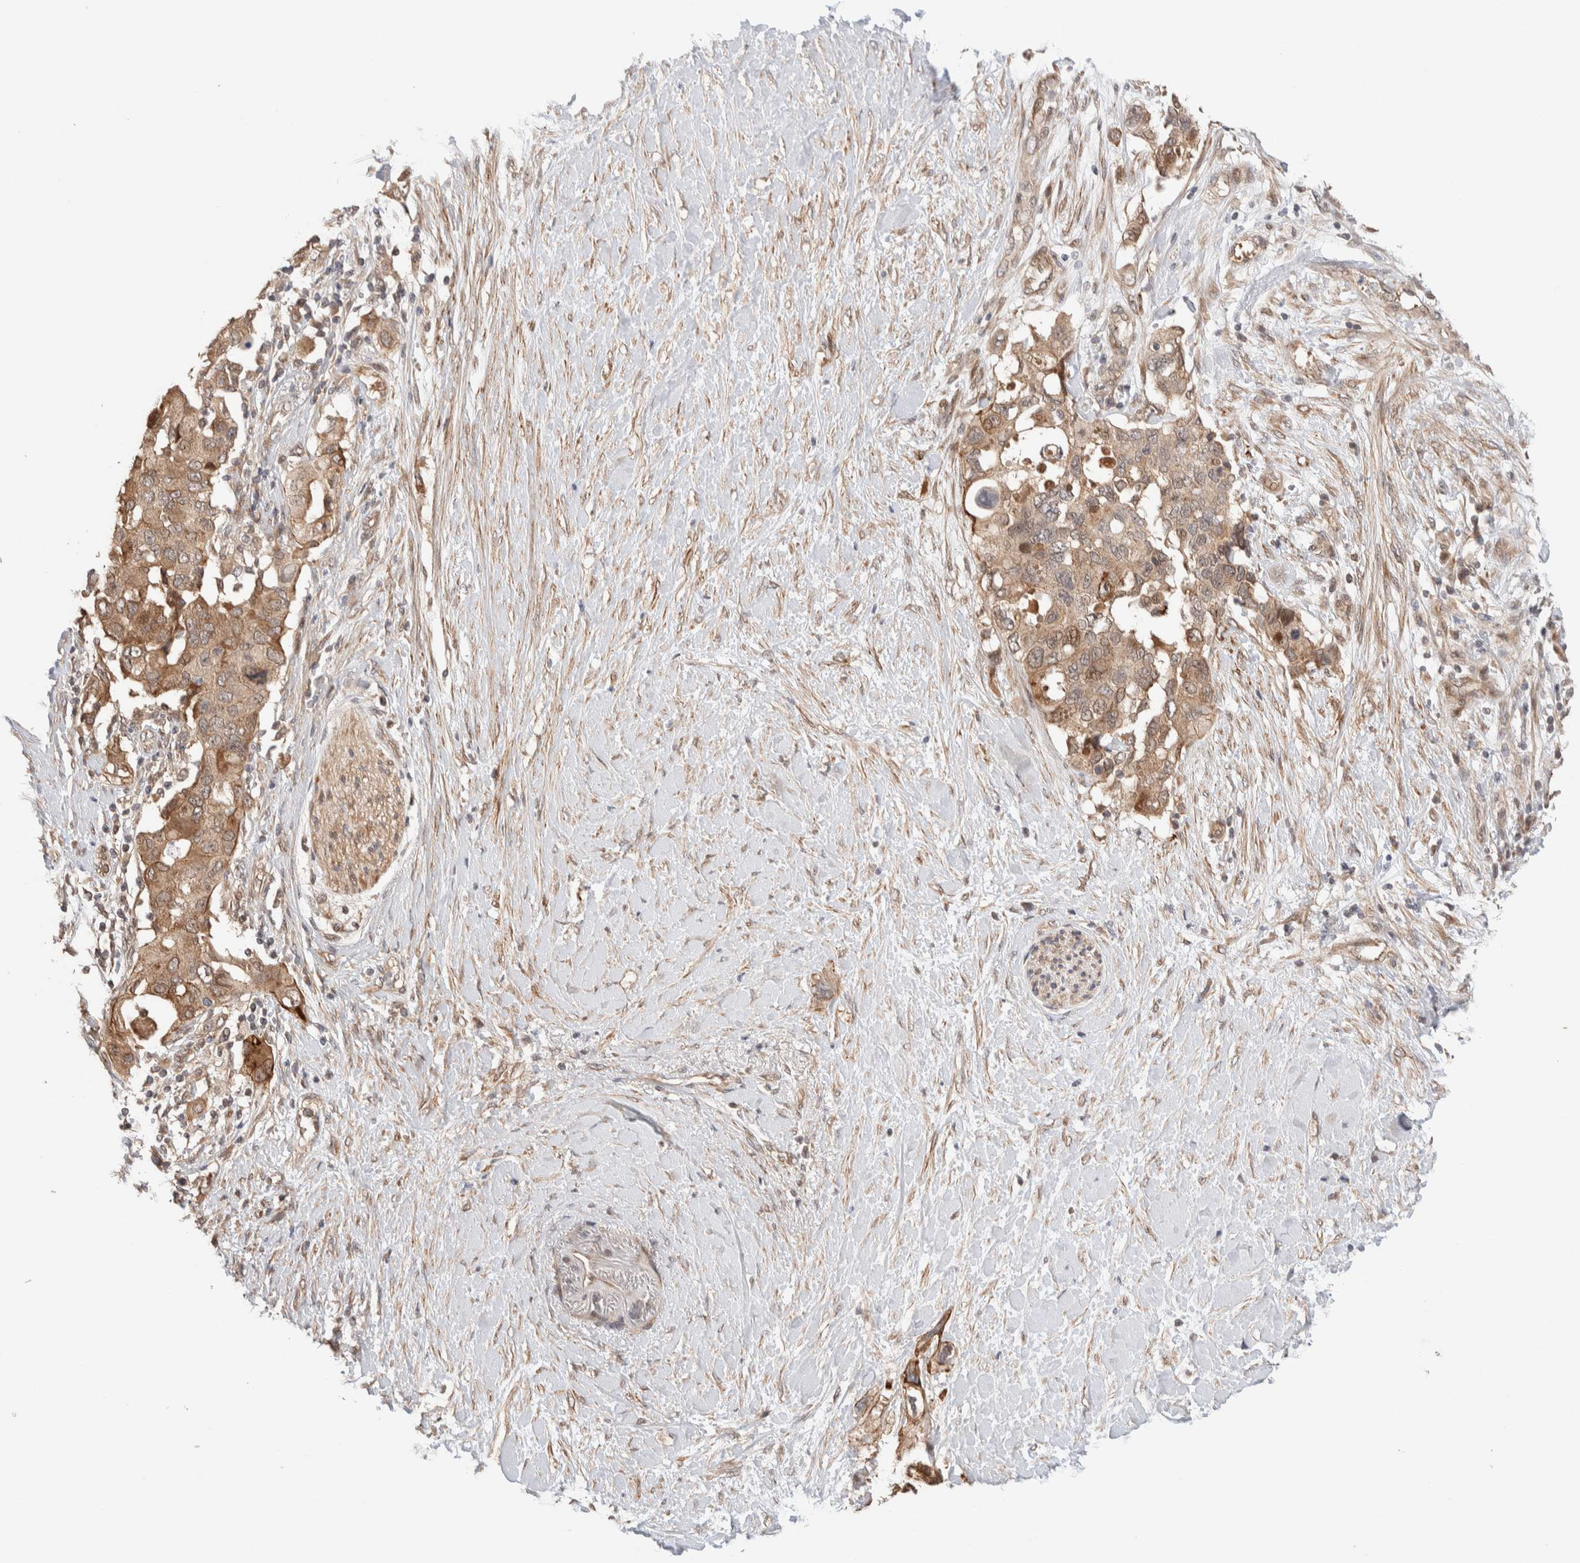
{"staining": {"intensity": "moderate", "quantity": ">75%", "location": "cytoplasmic/membranous,nuclear"}, "tissue": "pancreatic cancer", "cell_type": "Tumor cells", "image_type": "cancer", "snomed": [{"axis": "morphology", "description": "Adenocarcinoma, NOS"}, {"axis": "topography", "description": "Pancreas"}], "caption": "Pancreatic adenocarcinoma tissue exhibits moderate cytoplasmic/membranous and nuclear expression in approximately >75% of tumor cells", "gene": "PRDM15", "patient": {"sex": "female", "age": 56}}